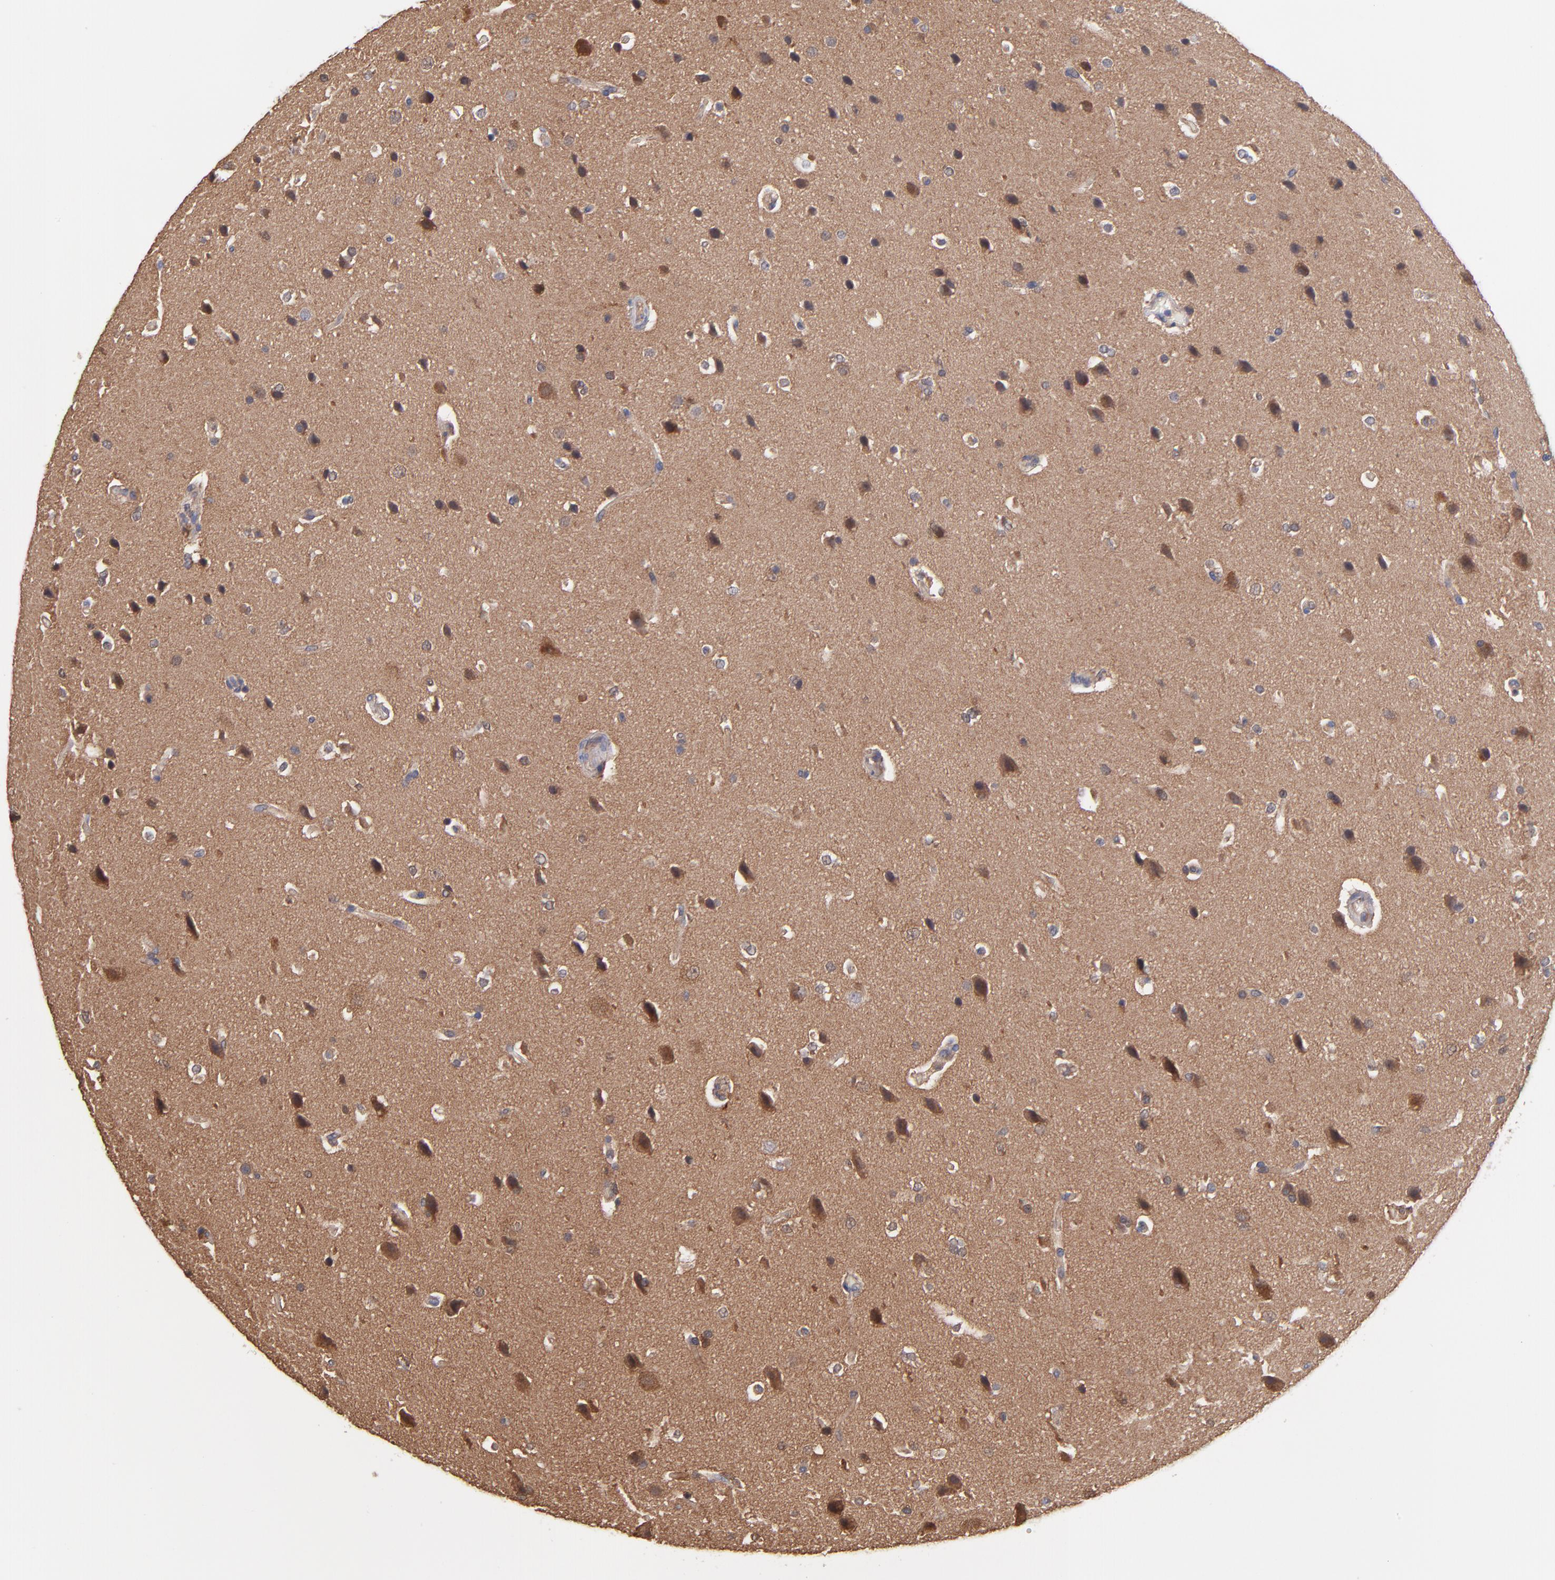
{"staining": {"intensity": "moderate", "quantity": ">75%", "location": "cytoplasmic/membranous"}, "tissue": "glioma", "cell_type": "Tumor cells", "image_type": "cancer", "snomed": [{"axis": "morphology", "description": "Glioma, malignant, Low grade"}, {"axis": "topography", "description": "Cerebral cortex"}], "caption": "A micrograph of human glioma stained for a protein displays moderate cytoplasmic/membranous brown staining in tumor cells.", "gene": "GMFG", "patient": {"sex": "female", "age": 47}}